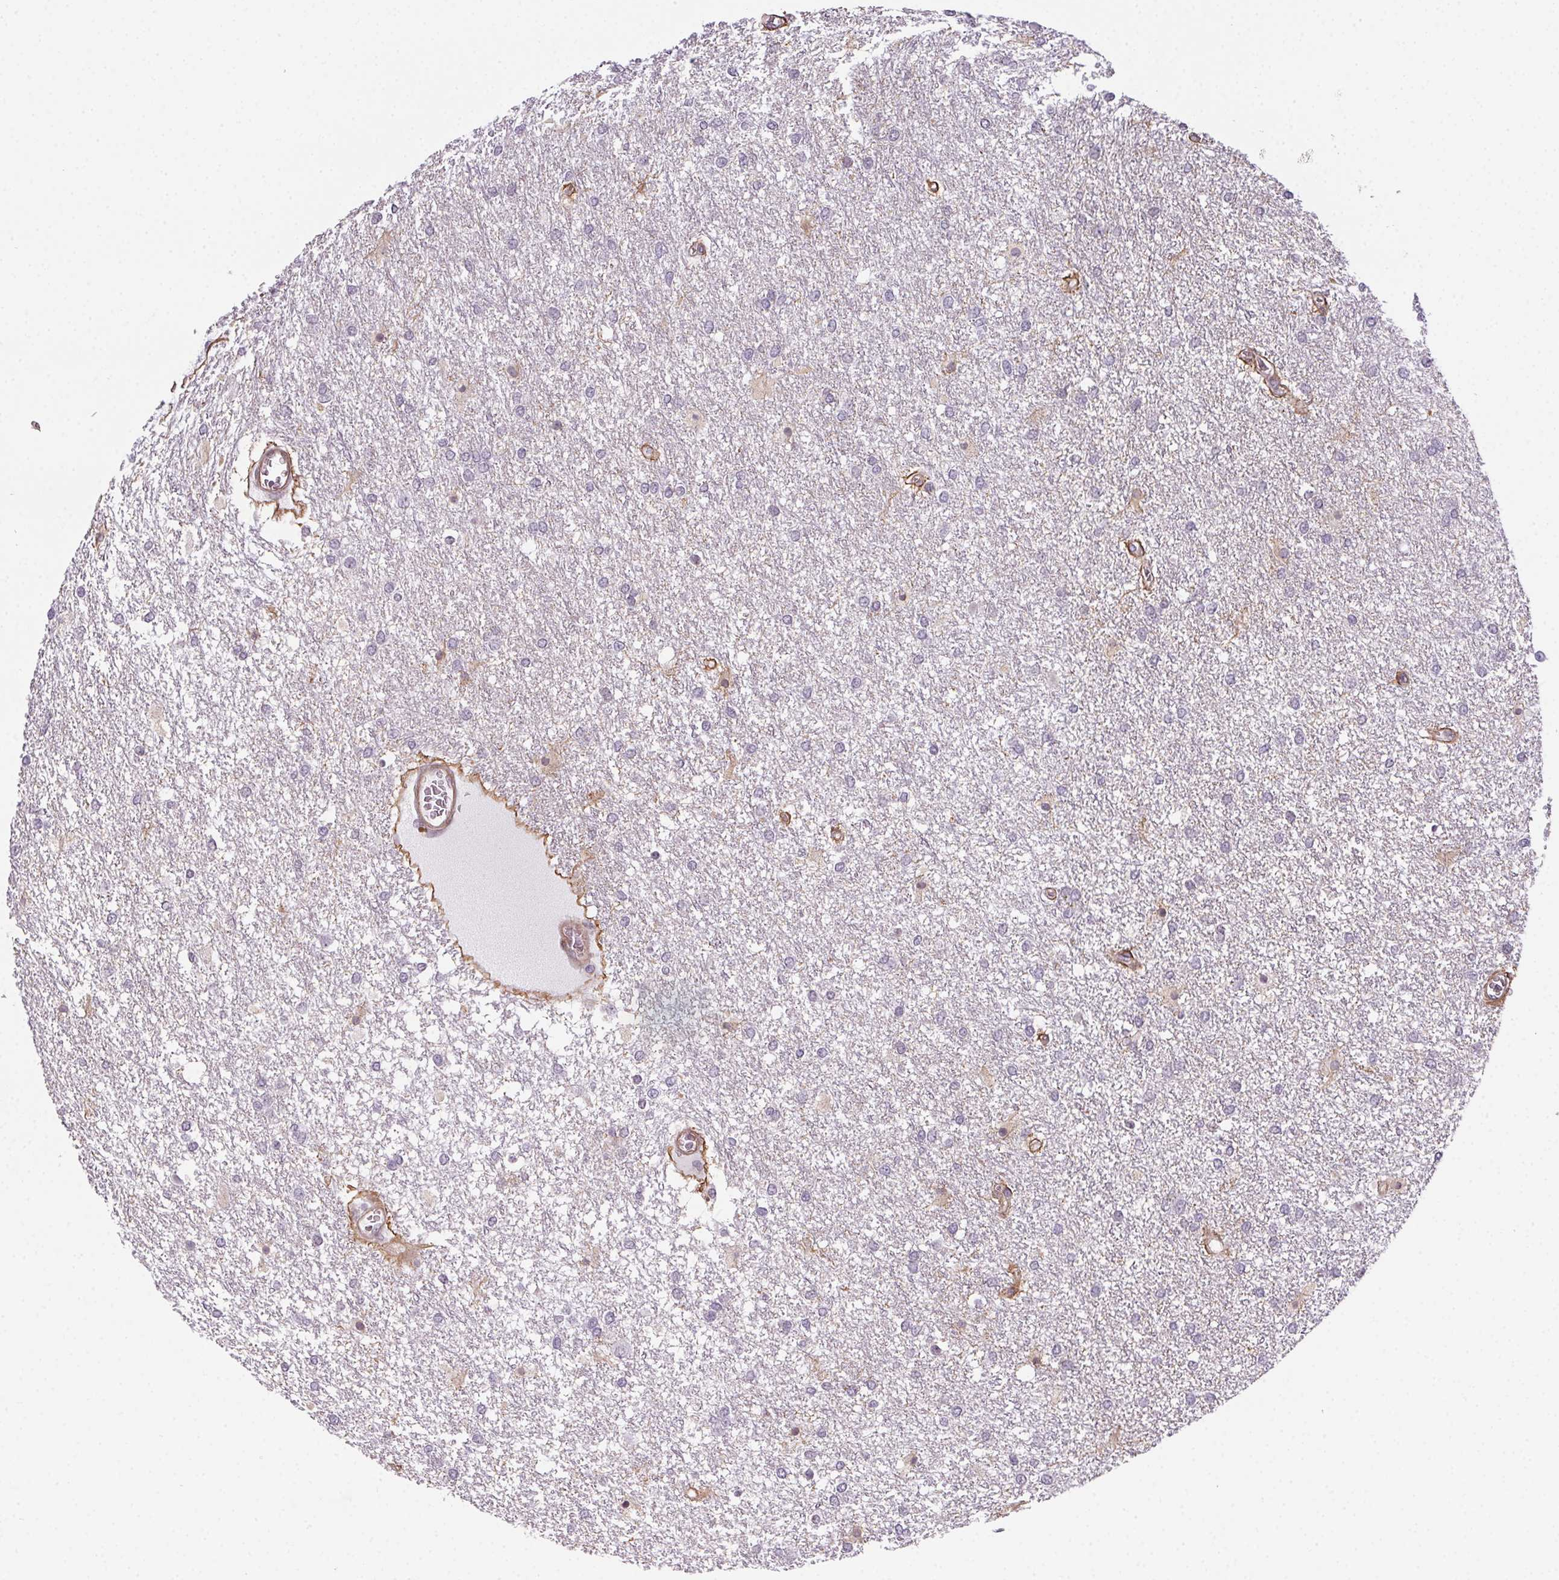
{"staining": {"intensity": "negative", "quantity": "none", "location": "none"}, "tissue": "glioma", "cell_type": "Tumor cells", "image_type": "cancer", "snomed": [{"axis": "morphology", "description": "Glioma, malignant, High grade"}, {"axis": "topography", "description": "Brain"}], "caption": "An immunohistochemistry photomicrograph of glioma is shown. There is no staining in tumor cells of glioma.", "gene": "PLA2G4F", "patient": {"sex": "female", "age": 61}}